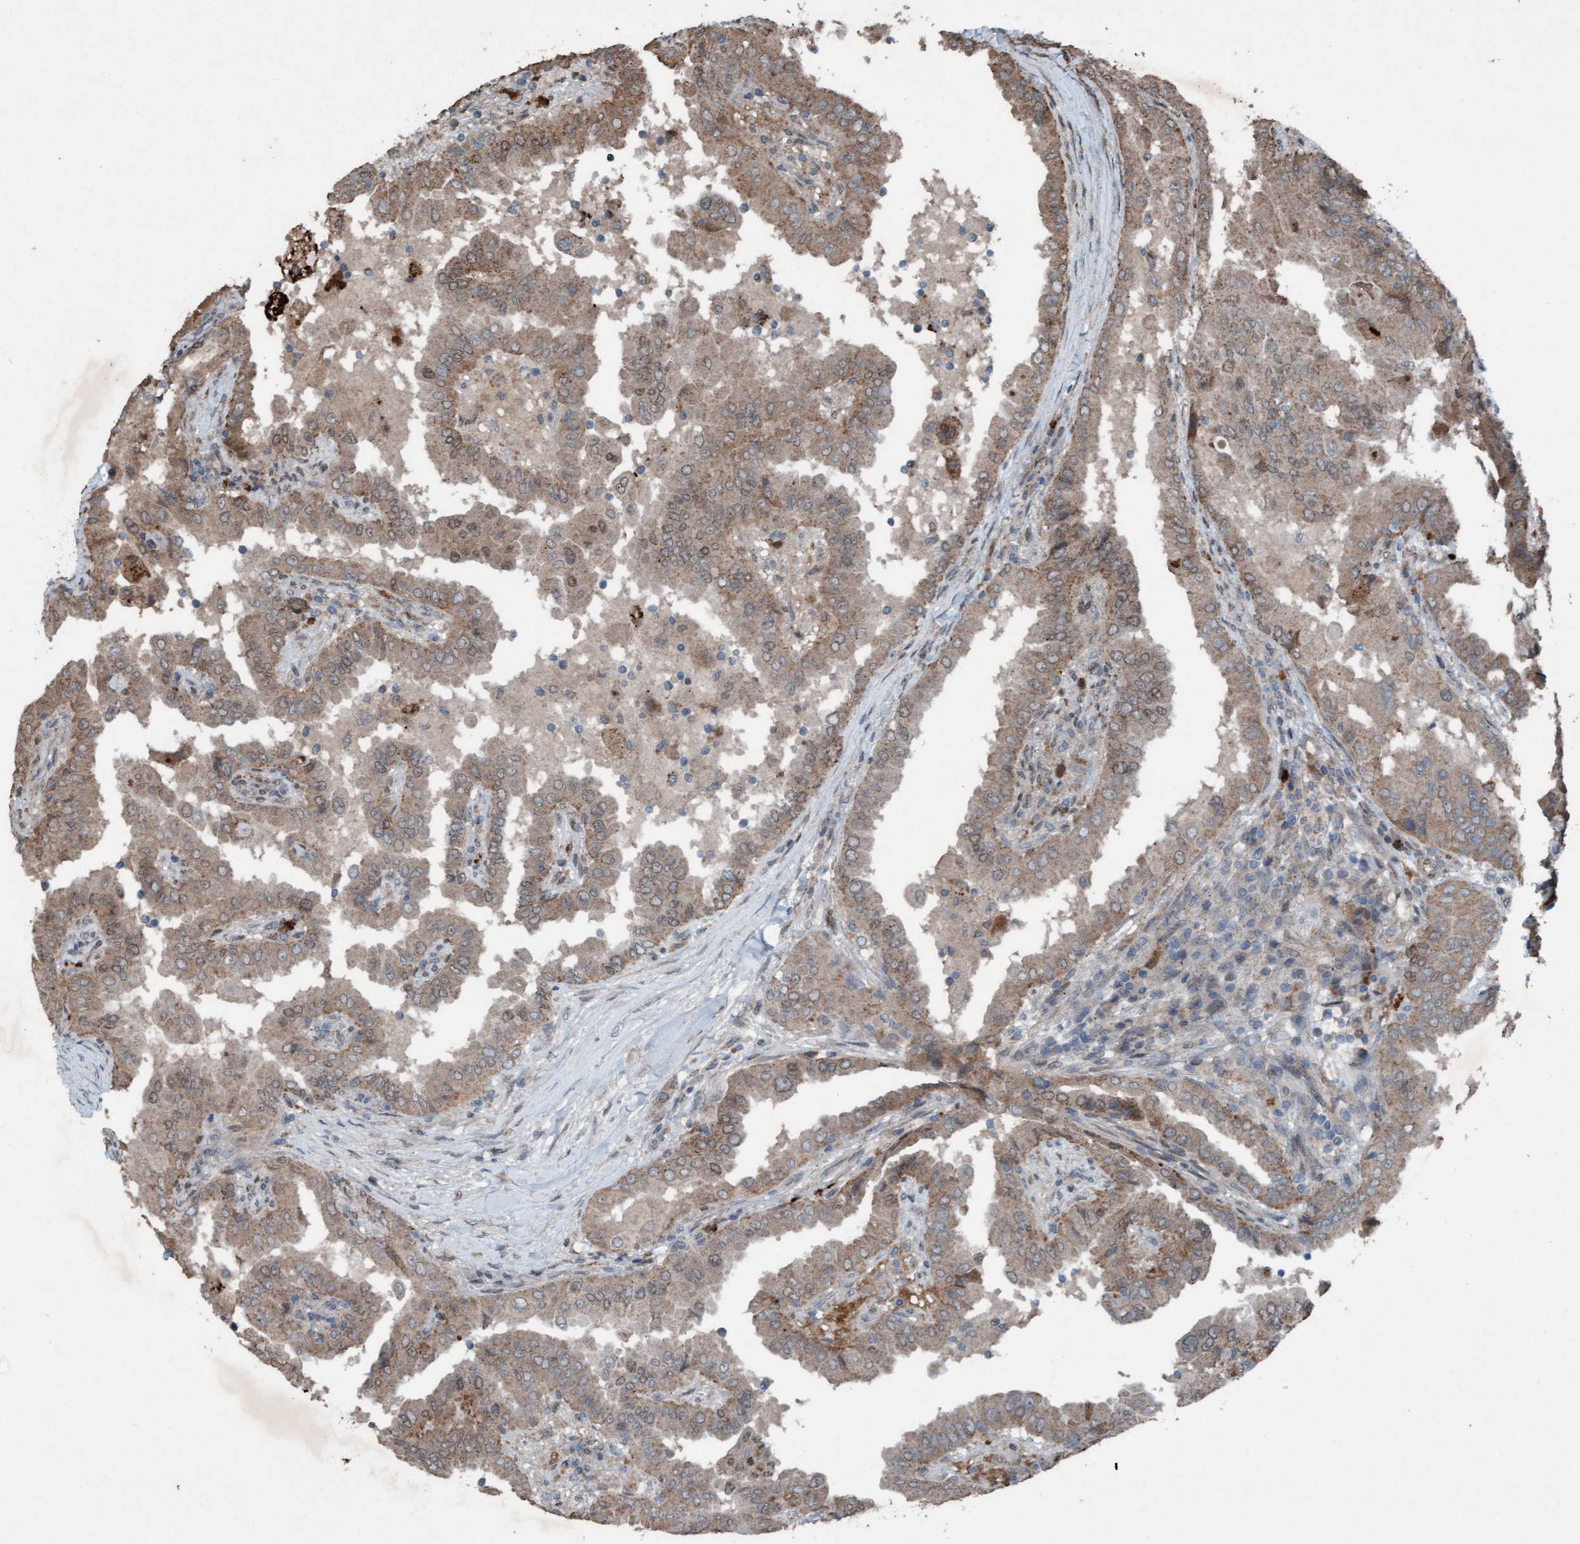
{"staining": {"intensity": "weak", "quantity": ">75%", "location": "cytoplasmic/membranous,nuclear"}, "tissue": "thyroid cancer", "cell_type": "Tumor cells", "image_type": "cancer", "snomed": [{"axis": "morphology", "description": "Papillary adenocarcinoma, NOS"}, {"axis": "topography", "description": "Thyroid gland"}], "caption": "Immunohistochemical staining of thyroid cancer demonstrates weak cytoplasmic/membranous and nuclear protein positivity in approximately >75% of tumor cells.", "gene": "PLXNB2", "patient": {"sex": "male", "age": 33}}